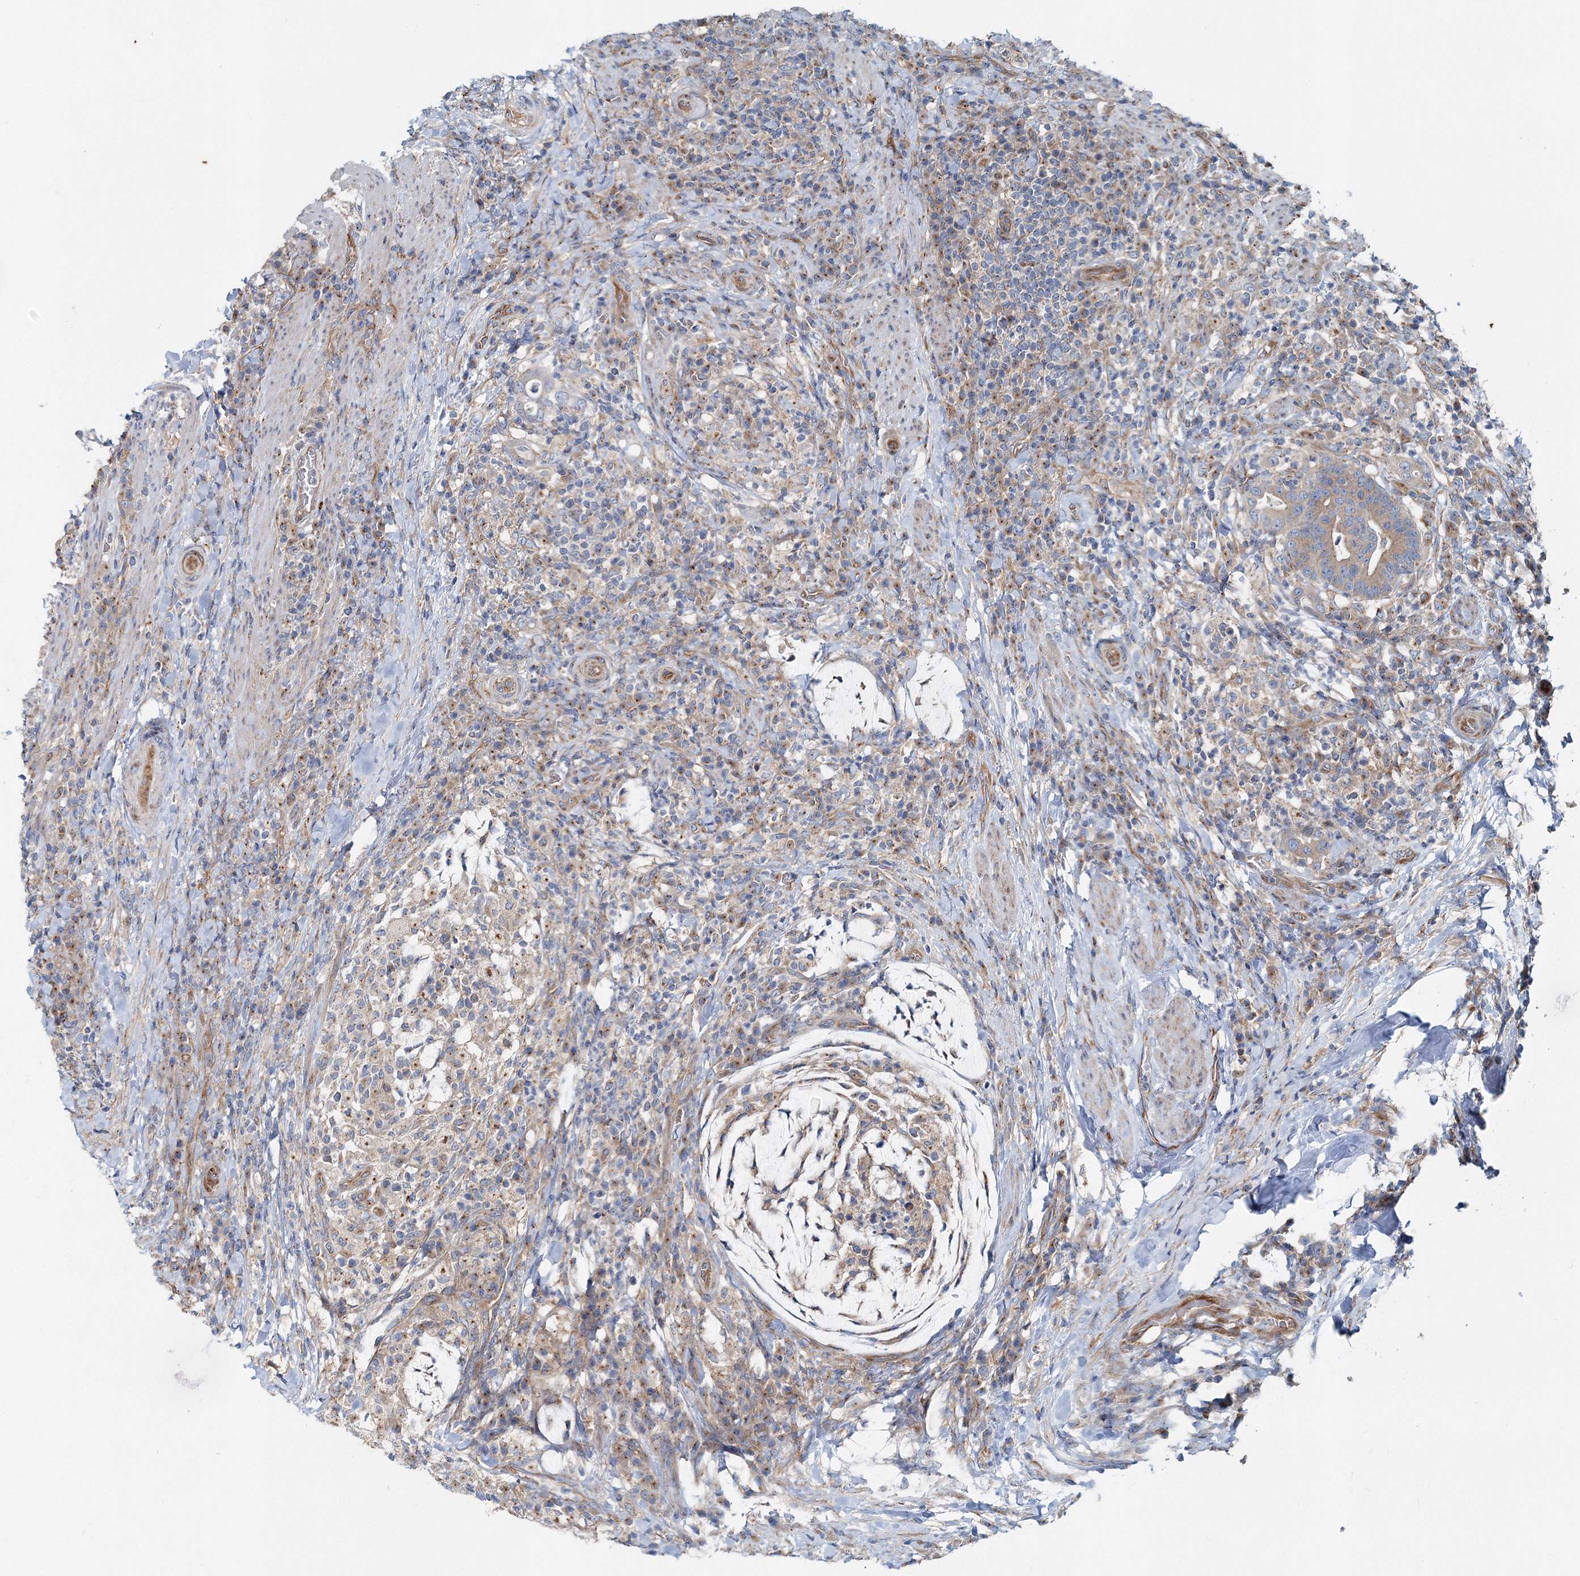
{"staining": {"intensity": "weak", "quantity": ">75%", "location": "cytoplasmic/membranous"}, "tissue": "colorectal cancer", "cell_type": "Tumor cells", "image_type": "cancer", "snomed": [{"axis": "morphology", "description": "Adenocarcinoma, NOS"}, {"axis": "topography", "description": "Colon"}], "caption": "Weak cytoplasmic/membranous positivity is seen in approximately >75% of tumor cells in colorectal adenocarcinoma.", "gene": "MPHOSPH9", "patient": {"sex": "female", "age": 66}}